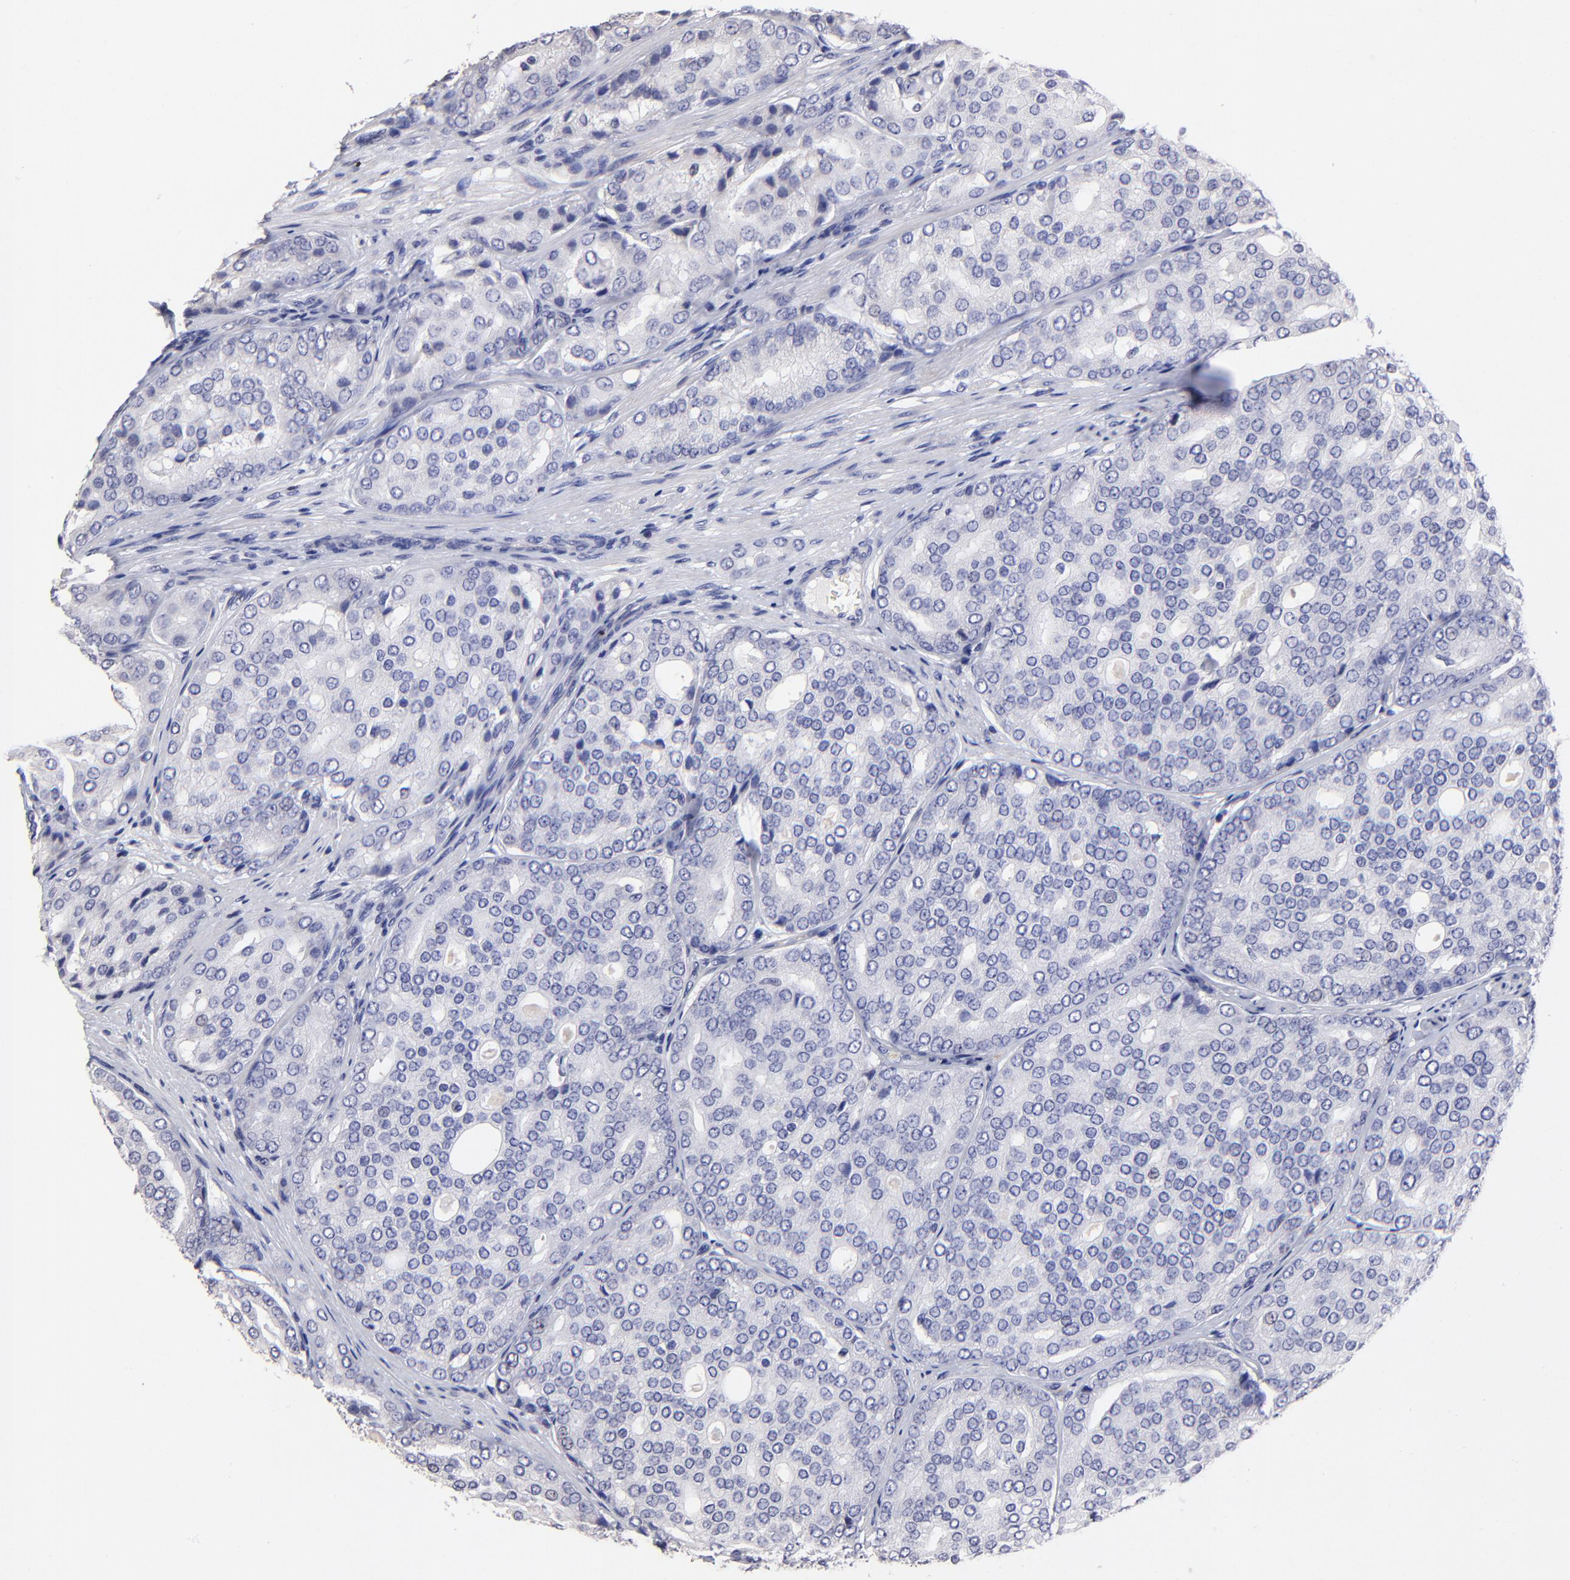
{"staining": {"intensity": "negative", "quantity": "none", "location": "none"}, "tissue": "prostate cancer", "cell_type": "Tumor cells", "image_type": "cancer", "snomed": [{"axis": "morphology", "description": "Adenocarcinoma, High grade"}, {"axis": "topography", "description": "Prostate"}], "caption": "The histopathology image demonstrates no significant expression in tumor cells of prostate adenocarcinoma (high-grade).", "gene": "DNMT1", "patient": {"sex": "male", "age": 64}}